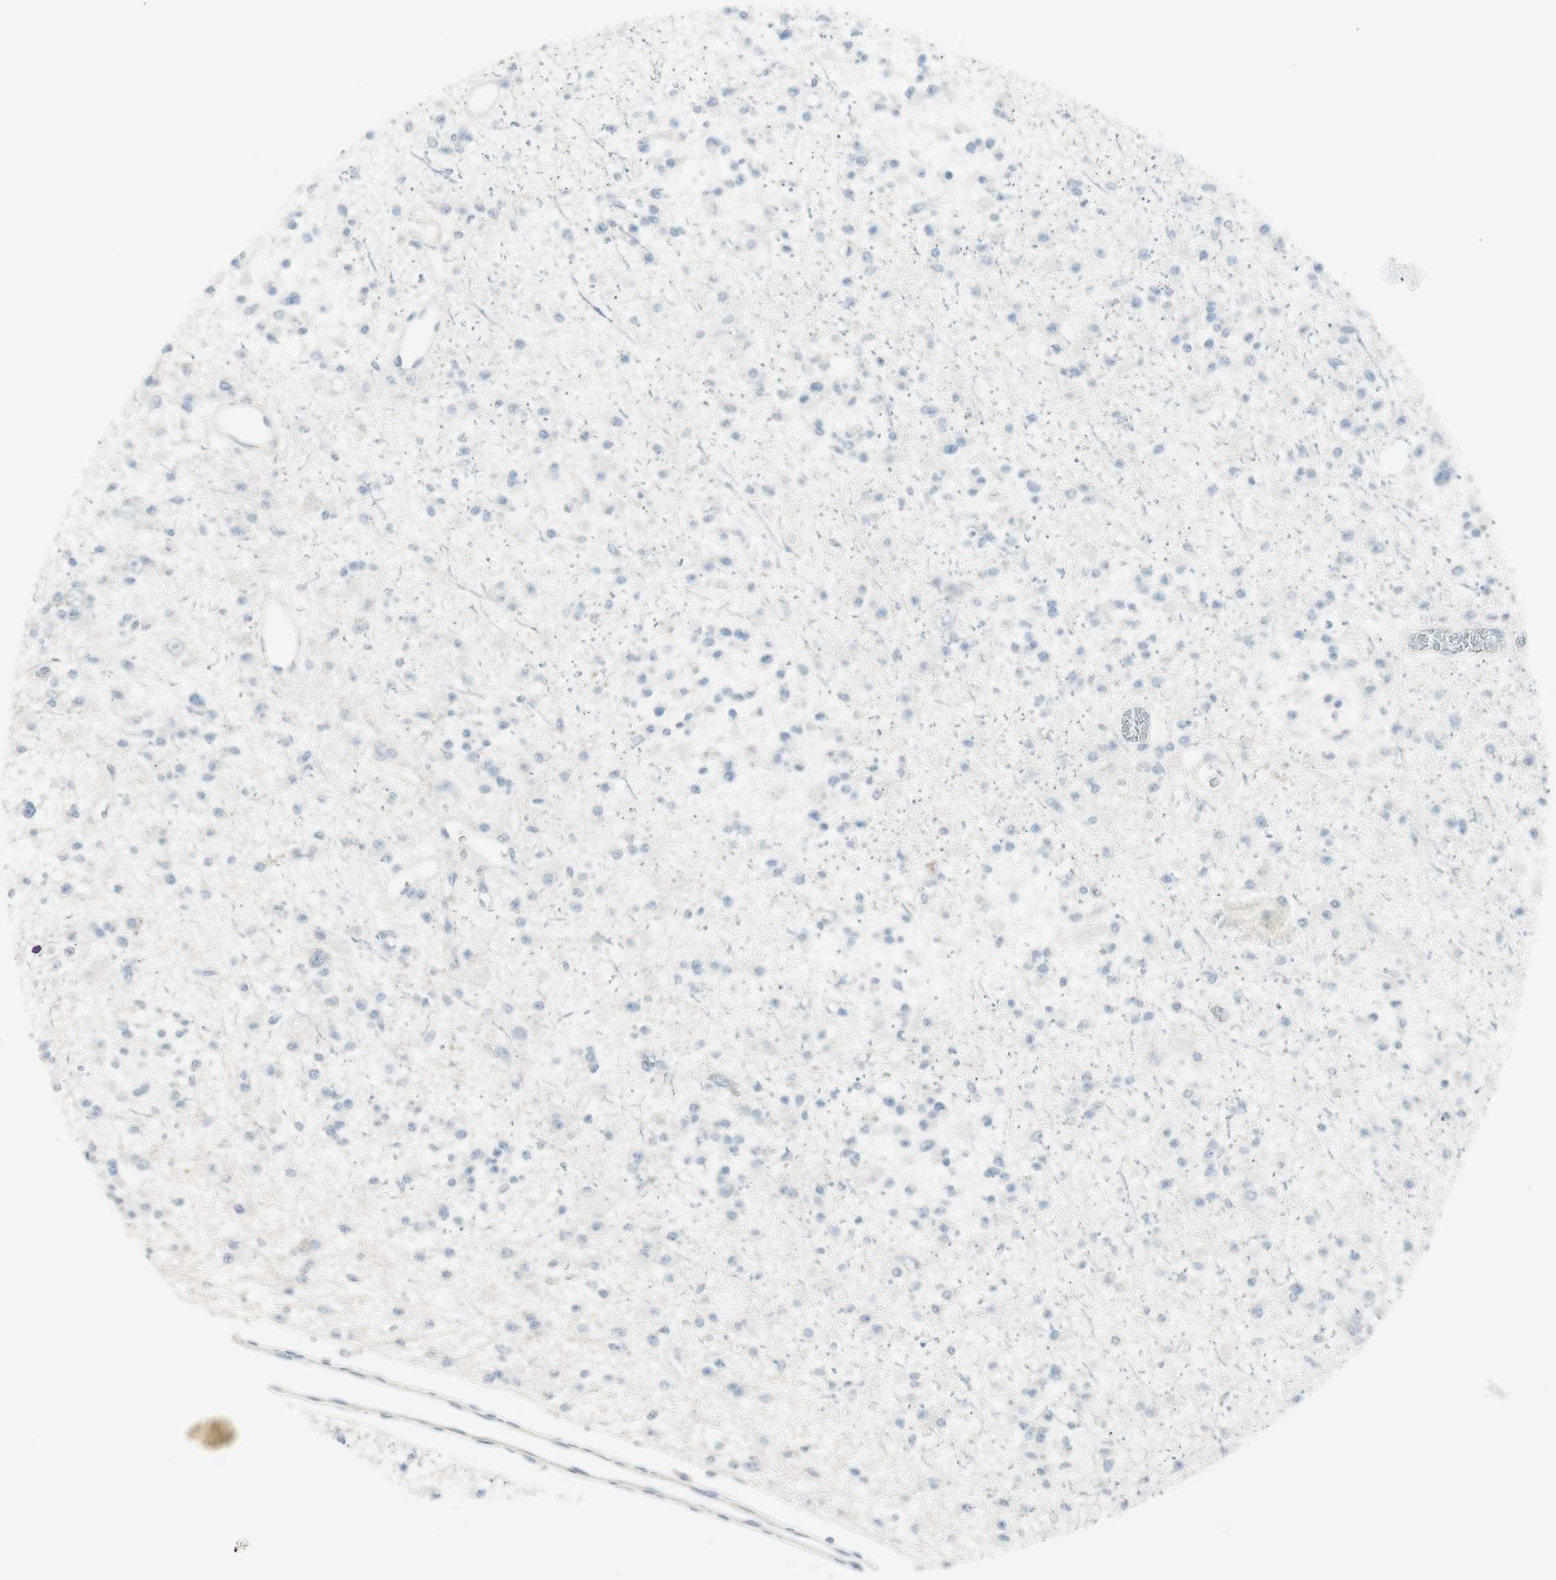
{"staining": {"intensity": "negative", "quantity": "none", "location": "none"}, "tissue": "glioma", "cell_type": "Tumor cells", "image_type": "cancer", "snomed": [{"axis": "morphology", "description": "Glioma, malignant, Low grade"}, {"axis": "topography", "description": "Brain"}], "caption": "Immunohistochemistry (IHC) of malignant glioma (low-grade) reveals no positivity in tumor cells.", "gene": "ITLN2", "patient": {"sex": "female", "age": 22}}